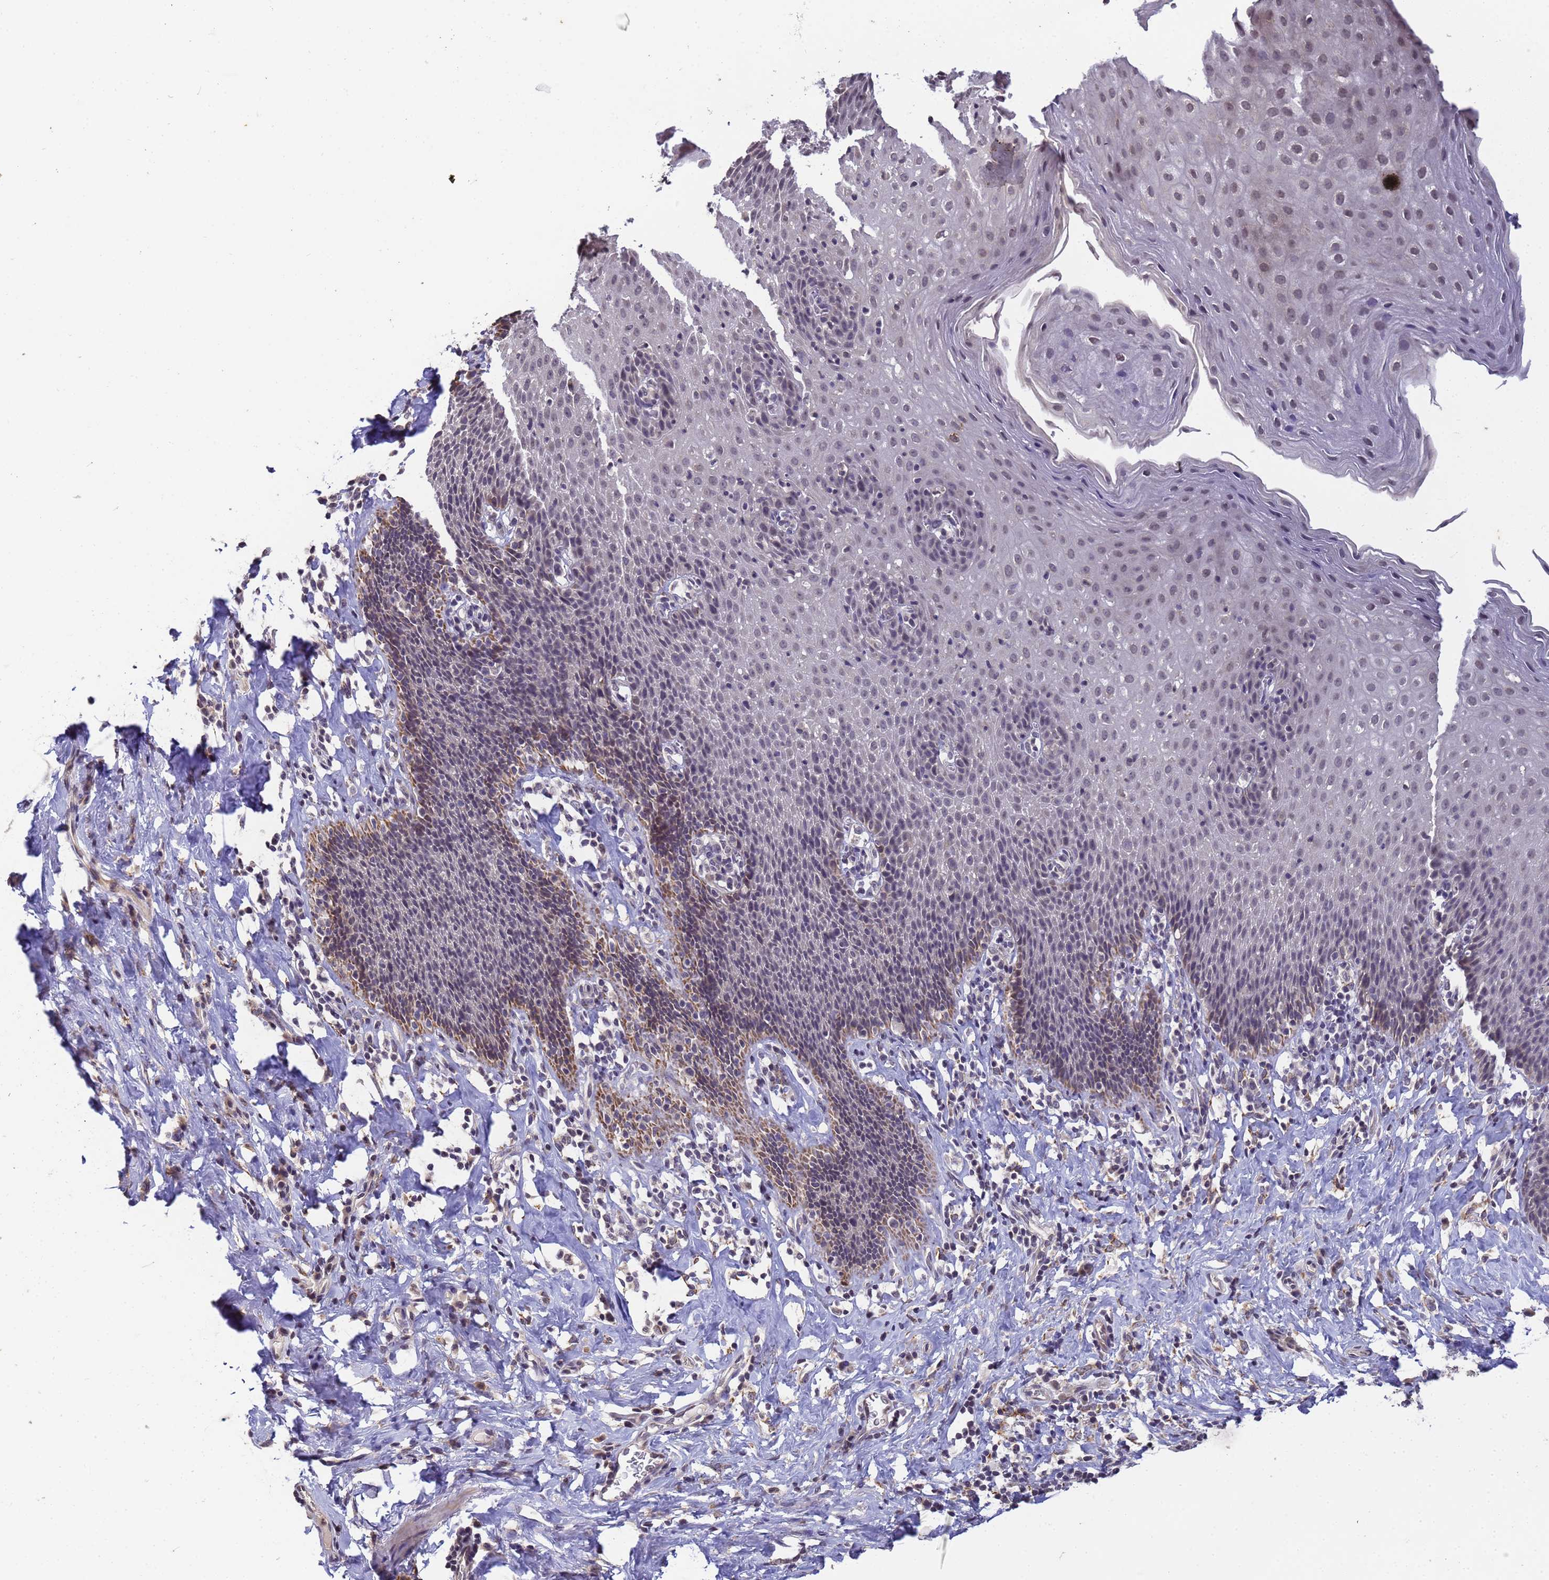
{"staining": {"intensity": "weak", "quantity": "25%-75%", "location": "nuclear"}, "tissue": "esophagus", "cell_type": "Squamous epithelial cells", "image_type": "normal", "snomed": [{"axis": "morphology", "description": "Normal tissue, NOS"}, {"axis": "topography", "description": "Esophagus"}], "caption": "Protein staining of normal esophagus shows weak nuclear staining in about 25%-75% of squamous epithelial cells. (IHC, brightfield microscopy, high magnification).", "gene": "MYL7", "patient": {"sex": "female", "age": 61}}